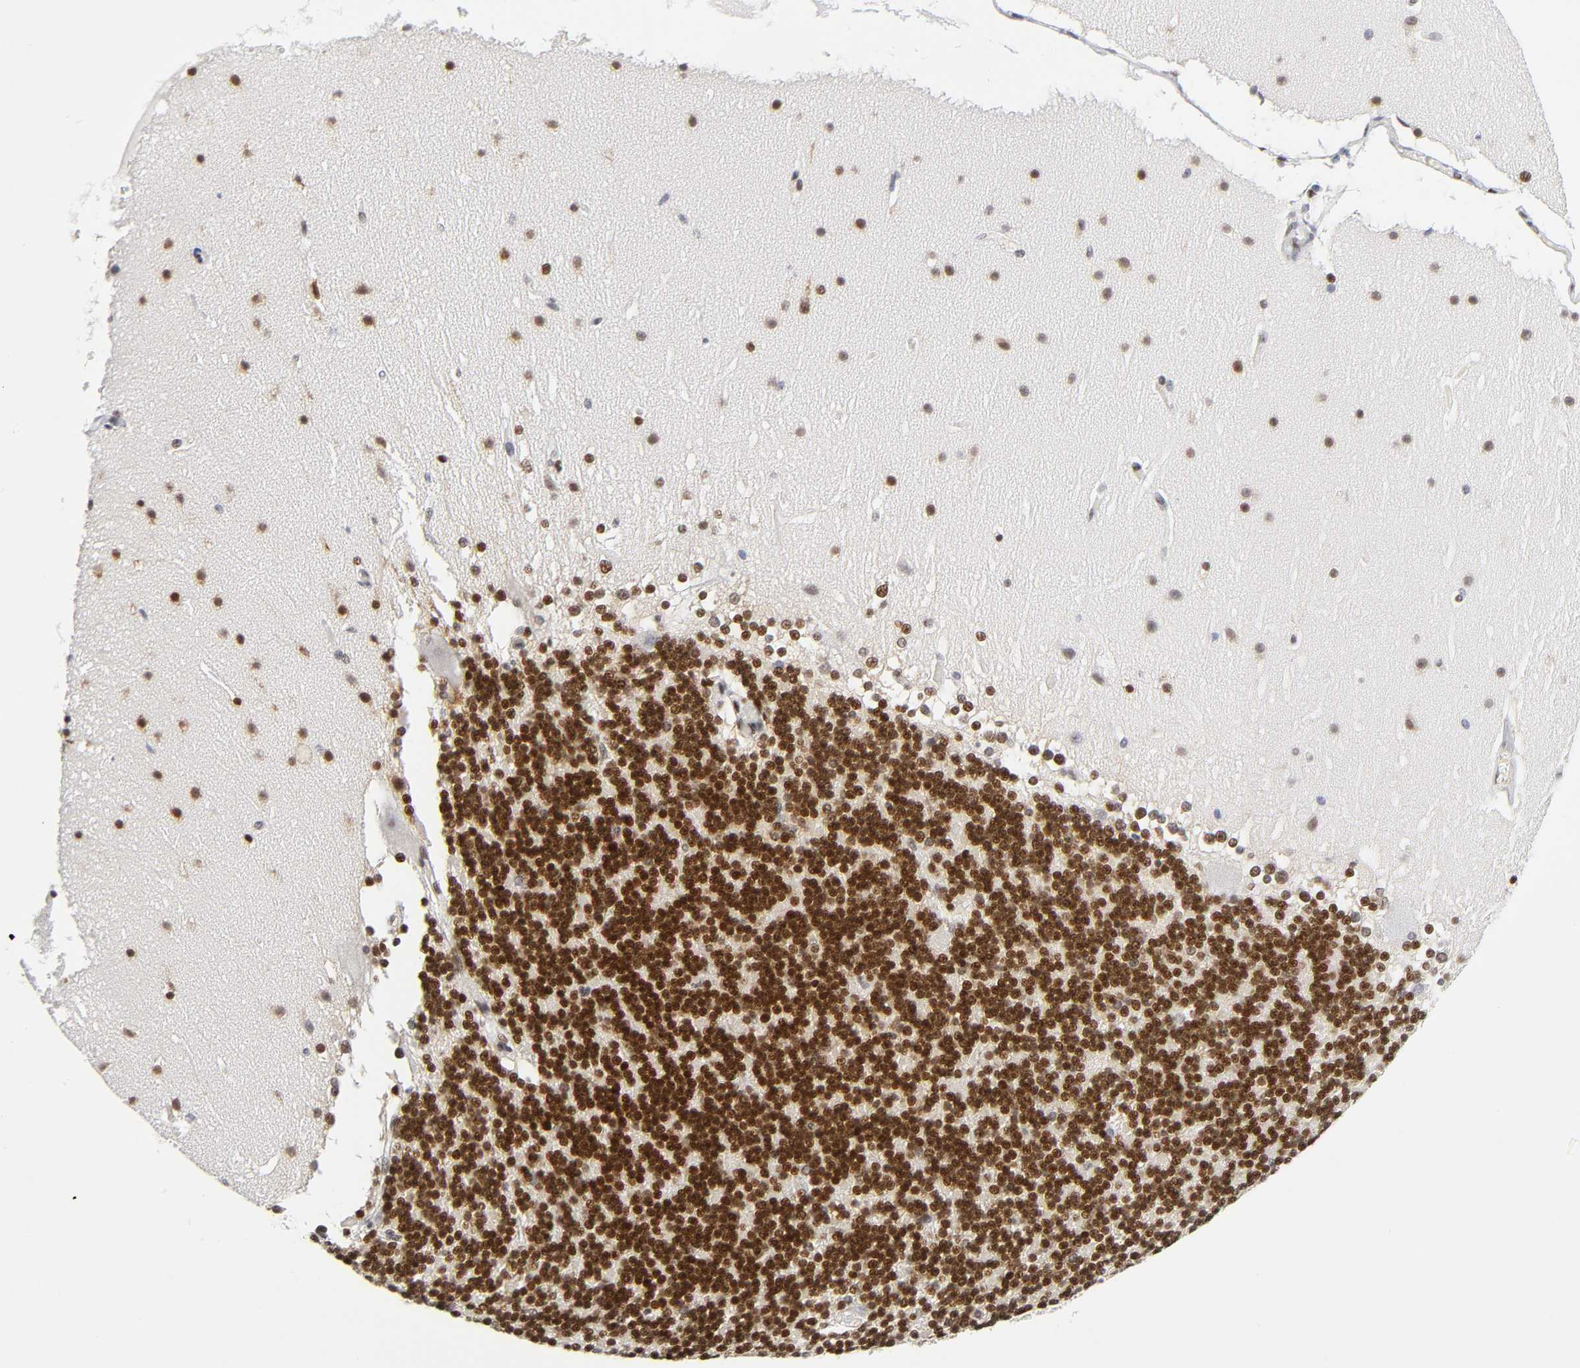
{"staining": {"intensity": "strong", "quantity": ">75%", "location": "nuclear"}, "tissue": "cerebellum", "cell_type": "Cells in granular layer", "image_type": "normal", "snomed": [{"axis": "morphology", "description": "Normal tissue, NOS"}, {"axis": "topography", "description": "Cerebellum"}], "caption": "Approximately >75% of cells in granular layer in unremarkable human cerebellum demonstrate strong nuclear protein staining as visualized by brown immunohistochemical staining.", "gene": "NFIC", "patient": {"sex": "female", "age": 19}}